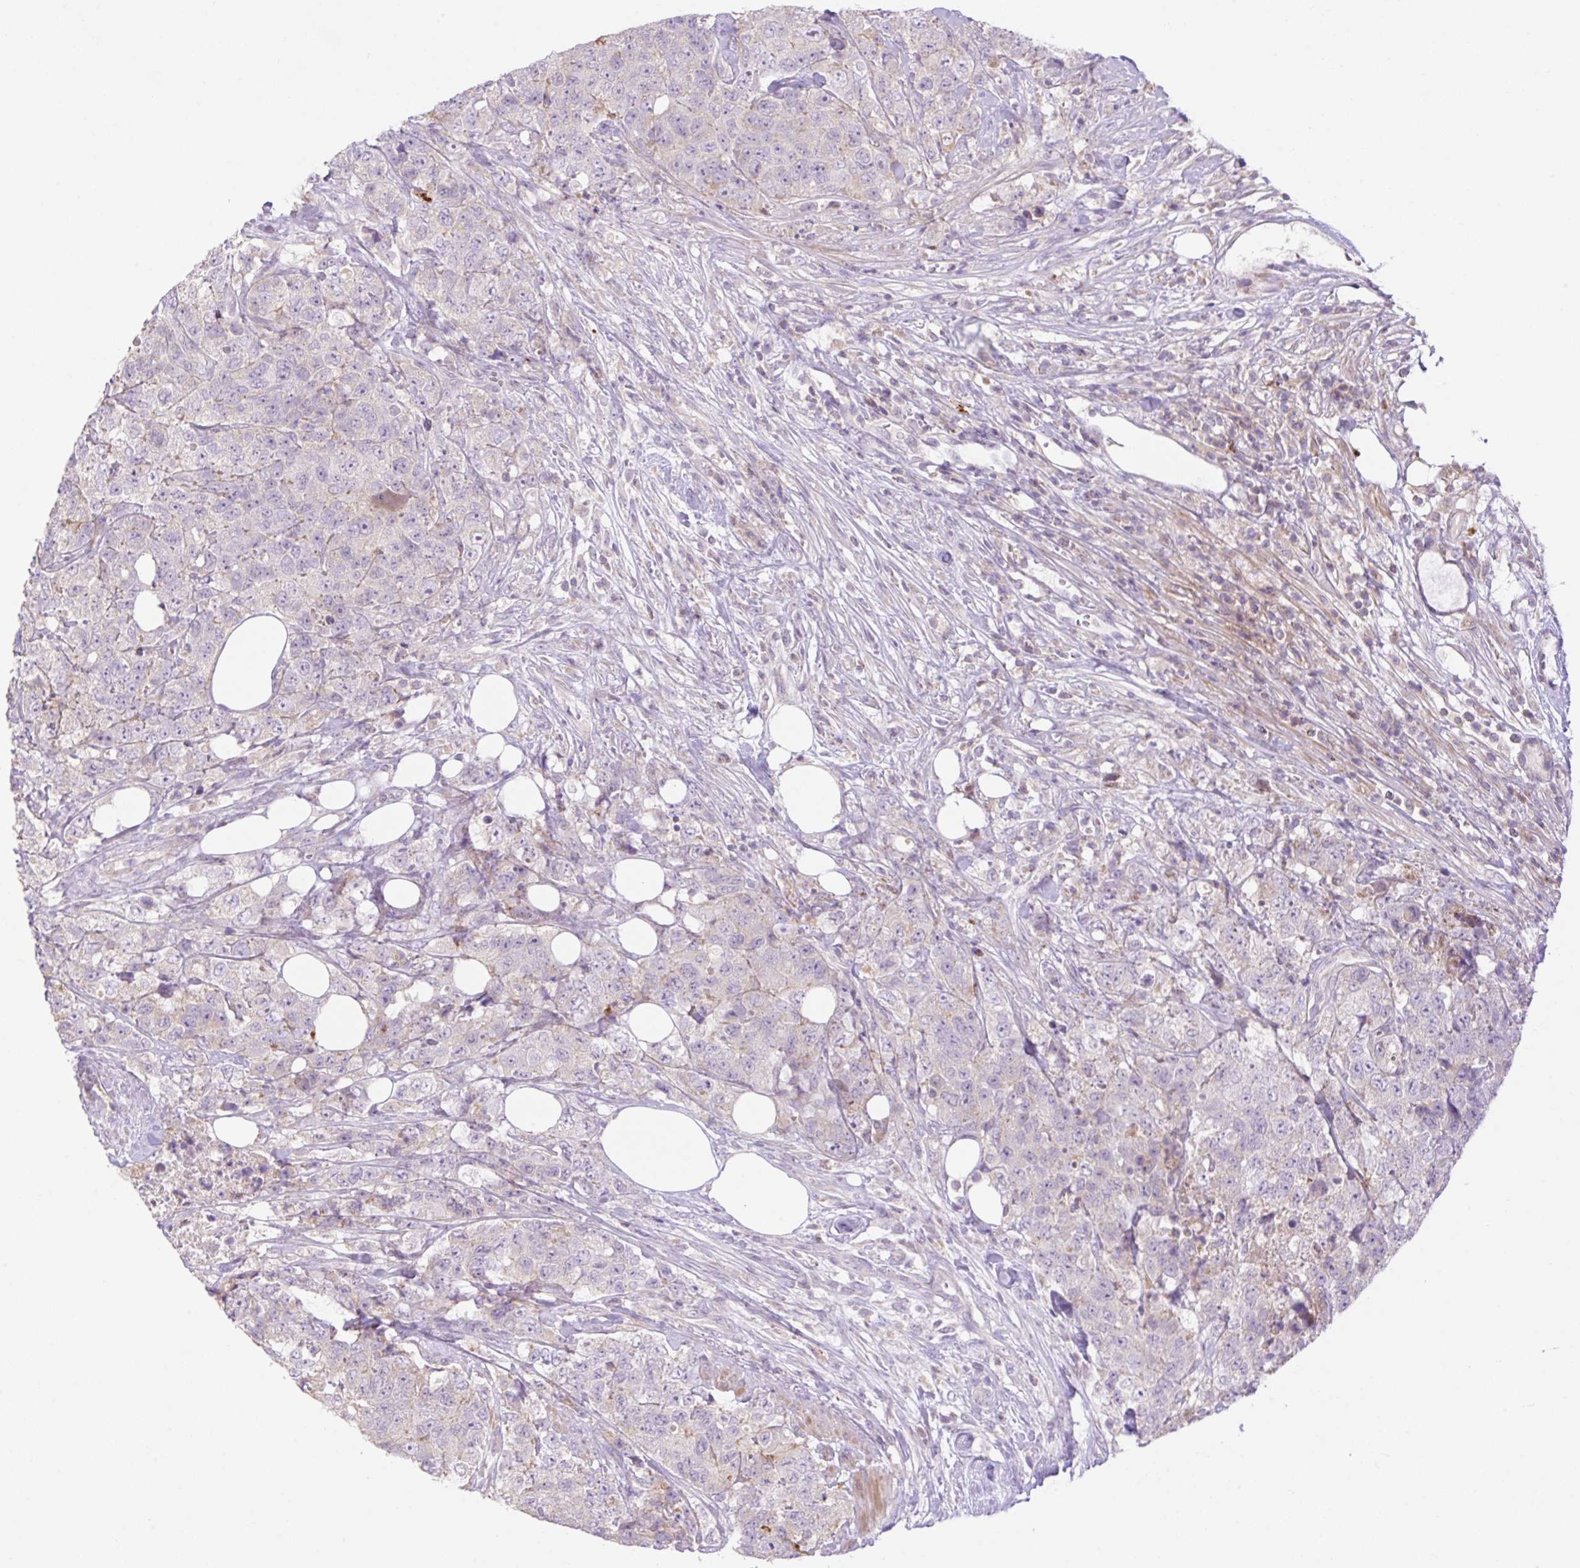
{"staining": {"intensity": "negative", "quantity": "none", "location": "none"}, "tissue": "urothelial cancer", "cell_type": "Tumor cells", "image_type": "cancer", "snomed": [{"axis": "morphology", "description": "Urothelial carcinoma, High grade"}, {"axis": "topography", "description": "Urinary bladder"}], "caption": "DAB immunohistochemical staining of human urothelial cancer shows no significant staining in tumor cells. (Brightfield microscopy of DAB immunohistochemistry (IHC) at high magnification).", "gene": "VPS25", "patient": {"sex": "female", "age": 78}}